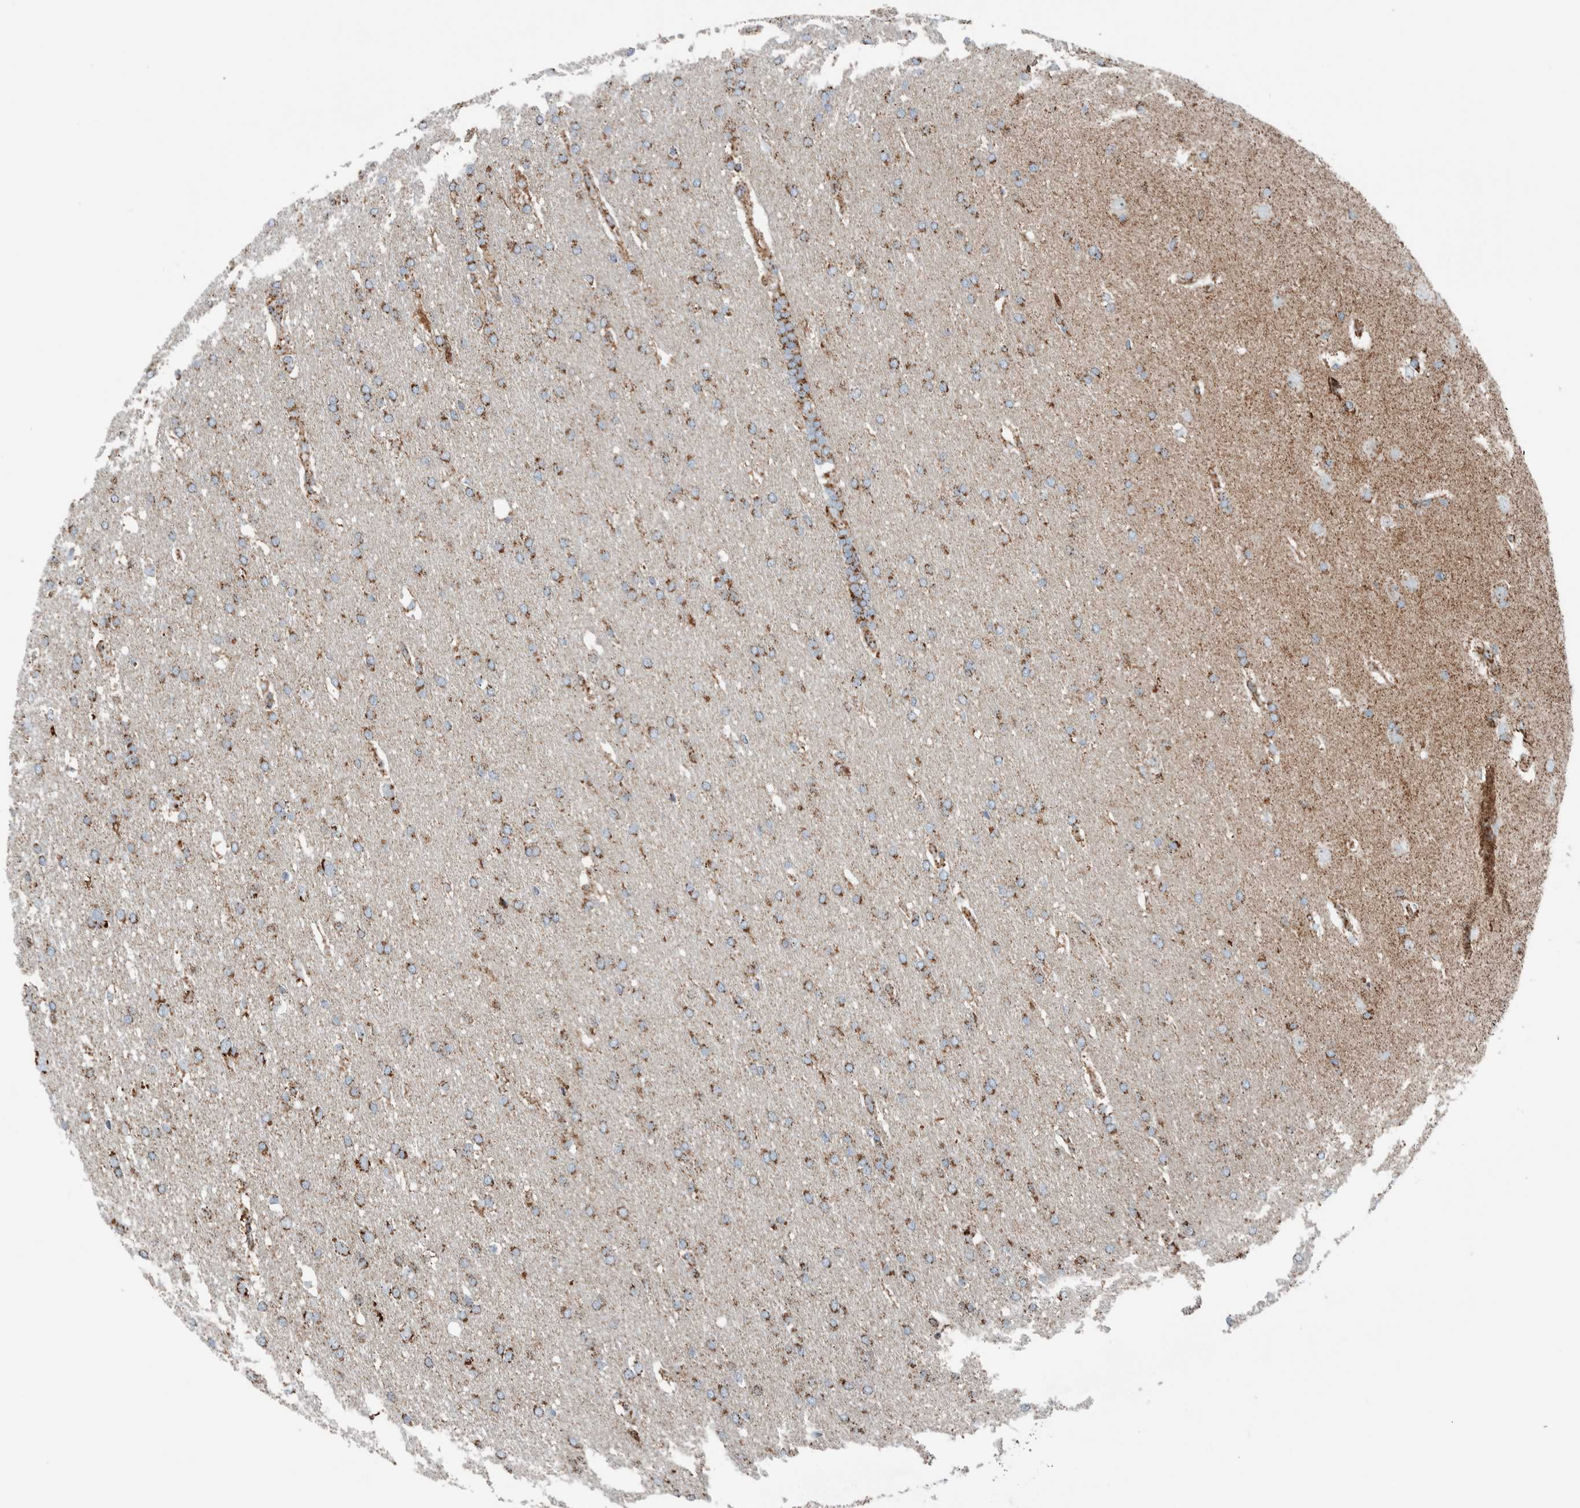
{"staining": {"intensity": "moderate", "quantity": ">75%", "location": "cytoplasmic/membranous"}, "tissue": "glioma", "cell_type": "Tumor cells", "image_type": "cancer", "snomed": [{"axis": "morphology", "description": "Glioma, malignant, Low grade"}, {"axis": "topography", "description": "Brain"}], "caption": "Immunohistochemical staining of malignant low-grade glioma displays medium levels of moderate cytoplasmic/membranous protein staining in approximately >75% of tumor cells.", "gene": "CNTROB", "patient": {"sex": "female", "age": 37}}